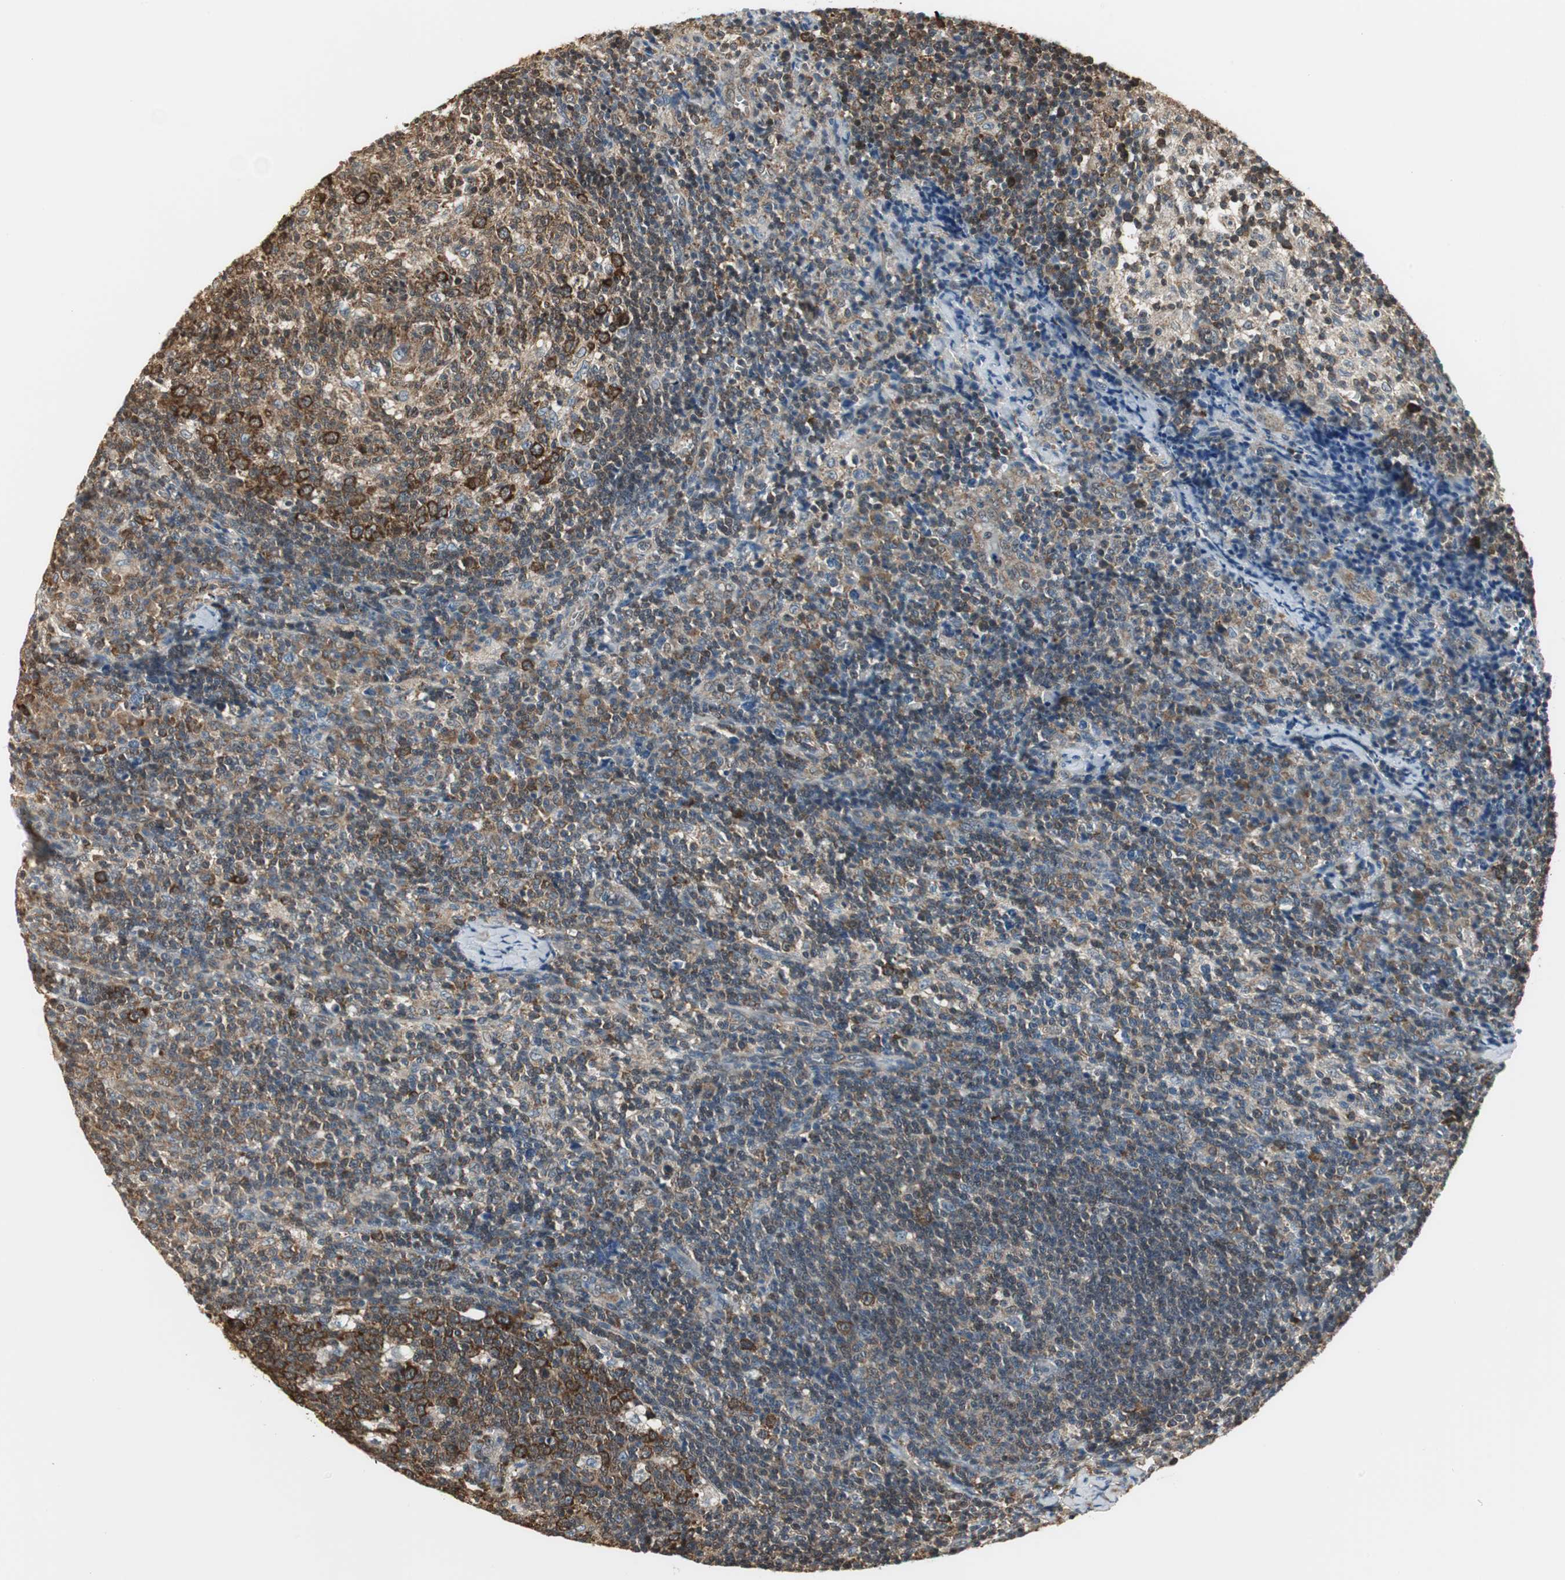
{"staining": {"intensity": "strong", "quantity": ">75%", "location": "cytoplasmic/membranous"}, "tissue": "lymph node", "cell_type": "Germinal center cells", "image_type": "normal", "snomed": [{"axis": "morphology", "description": "Normal tissue, NOS"}, {"axis": "morphology", "description": "Inflammation, NOS"}, {"axis": "topography", "description": "Lymph node"}], "caption": "Germinal center cells display high levels of strong cytoplasmic/membranous staining in about >75% of cells in benign human lymph node.", "gene": "CCT5", "patient": {"sex": "male", "age": 55}}